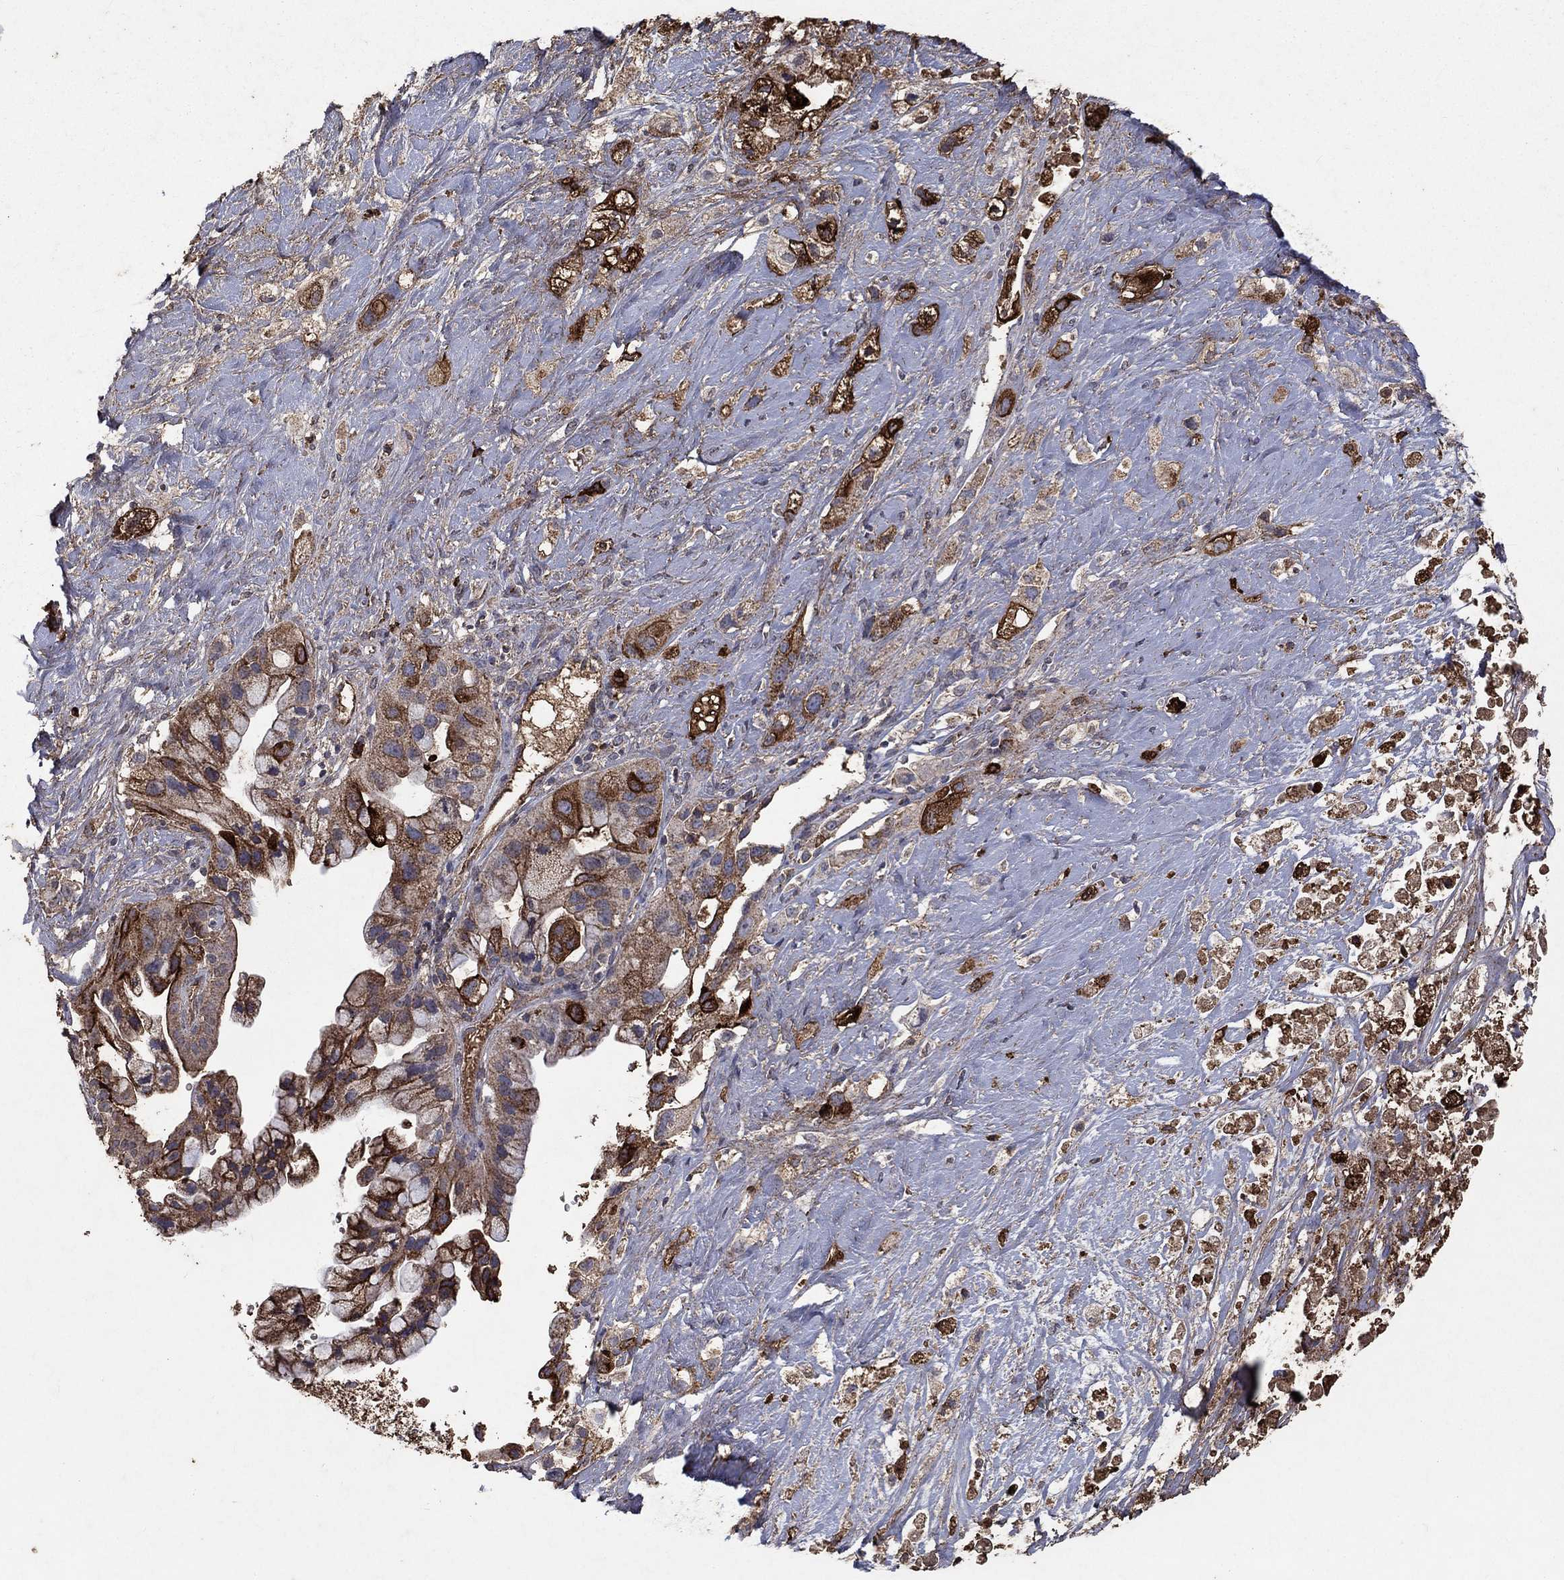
{"staining": {"intensity": "strong", "quantity": "25%-75%", "location": "cytoplasmic/membranous"}, "tissue": "pancreatic cancer", "cell_type": "Tumor cells", "image_type": "cancer", "snomed": [{"axis": "morphology", "description": "Adenocarcinoma, NOS"}, {"axis": "topography", "description": "Pancreas"}], "caption": "Immunohistochemistry image of neoplastic tissue: adenocarcinoma (pancreatic) stained using immunohistochemistry (IHC) demonstrates high levels of strong protein expression localized specifically in the cytoplasmic/membranous of tumor cells, appearing as a cytoplasmic/membranous brown color.", "gene": "CD24", "patient": {"sex": "male", "age": 44}}